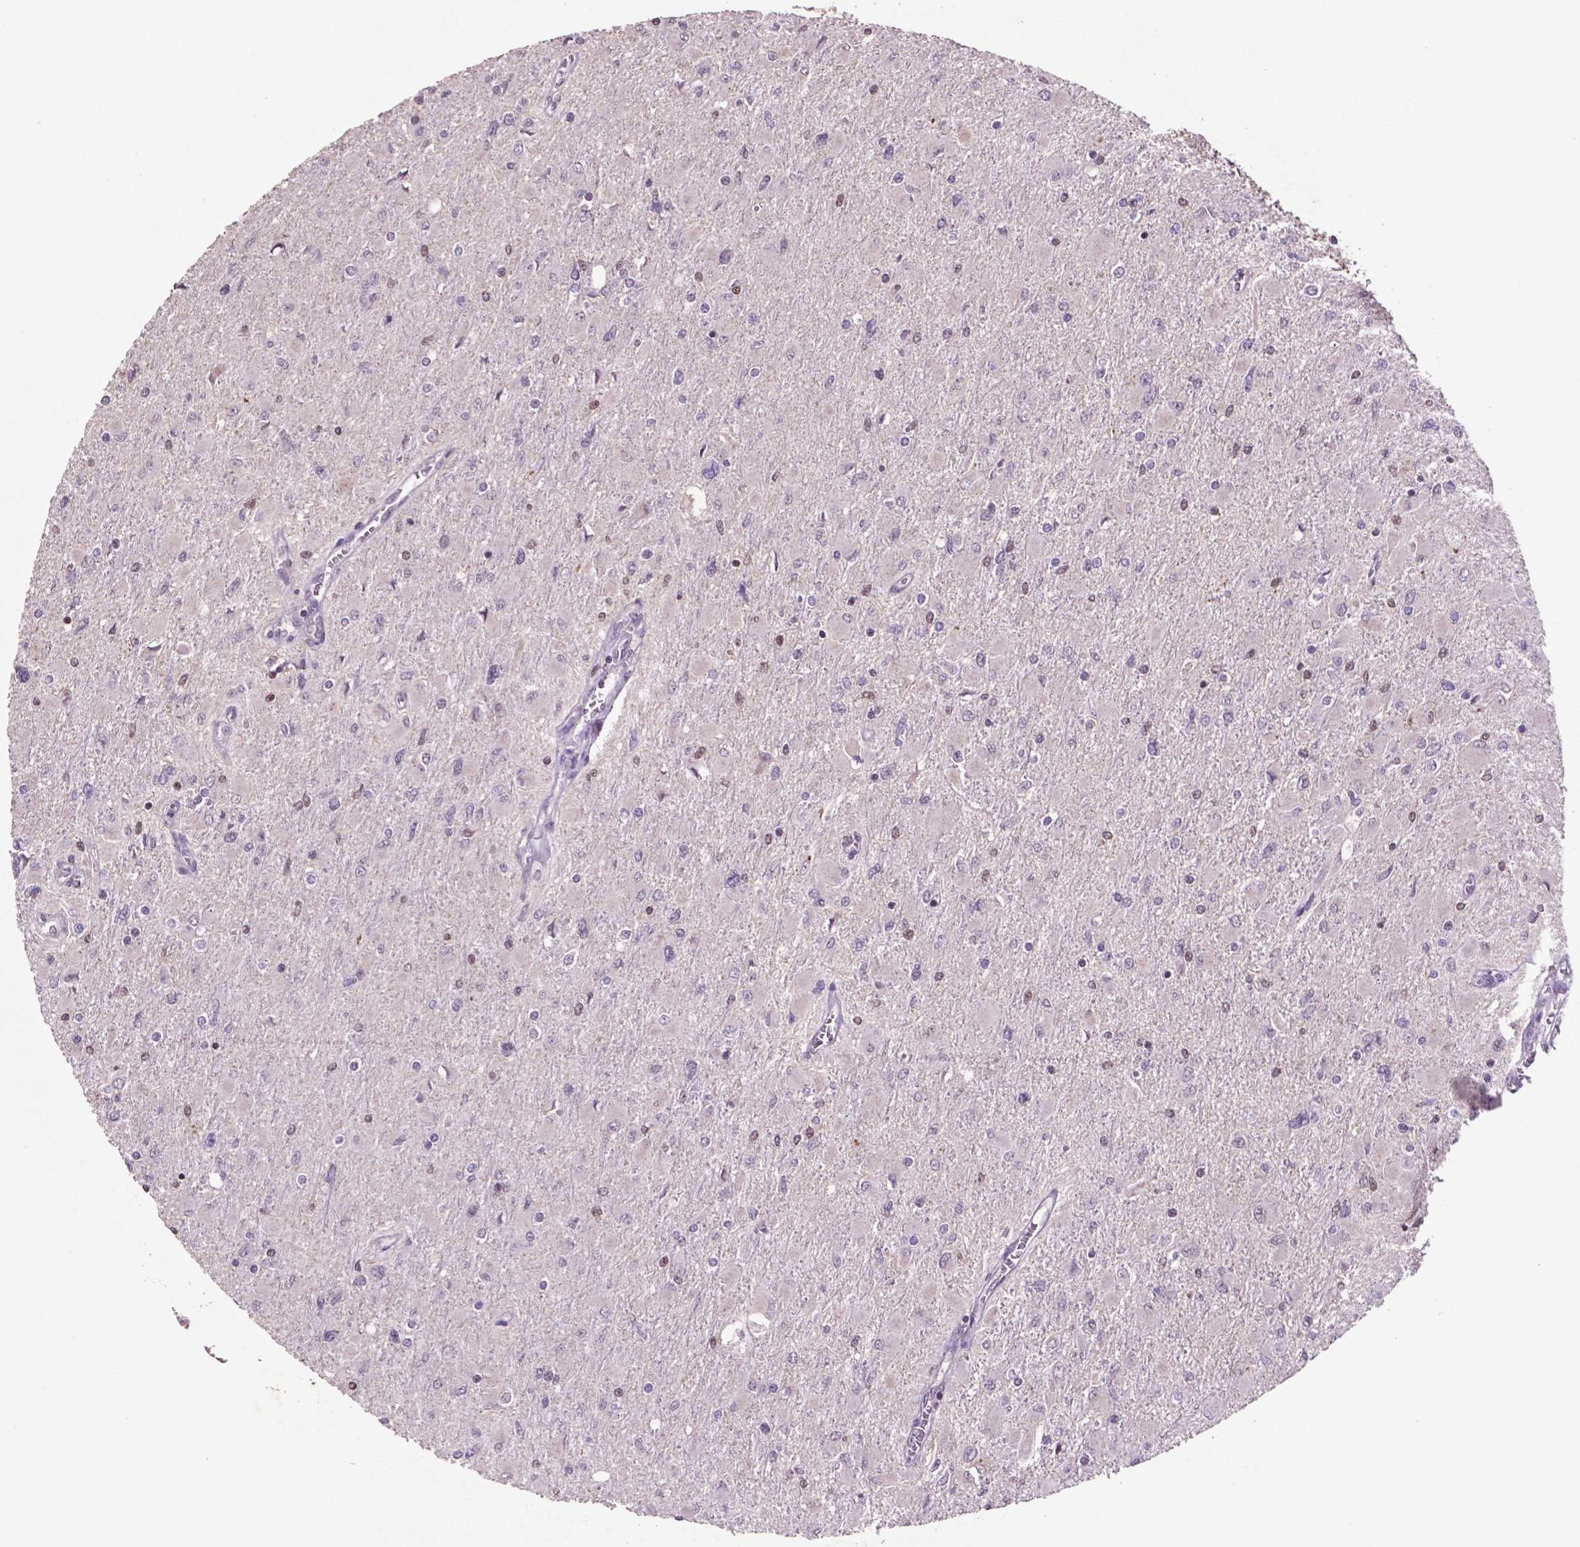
{"staining": {"intensity": "negative", "quantity": "none", "location": "none"}, "tissue": "glioma", "cell_type": "Tumor cells", "image_type": "cancer", "snomed": [{"axis": "morphology", "description": "Glioma, malignant, High grade"}, {"axis": "topography", "description": "Cerebral cortex"}], "caption": "This image is of glioma stained with IHC to label a protein in brown with the nuclei are counter-stained blue. There is no positivity in tumor cells. Nuclei are stained in blue.", "gene": "GLRX", "patient": {"sex": "female", "age": 36}}